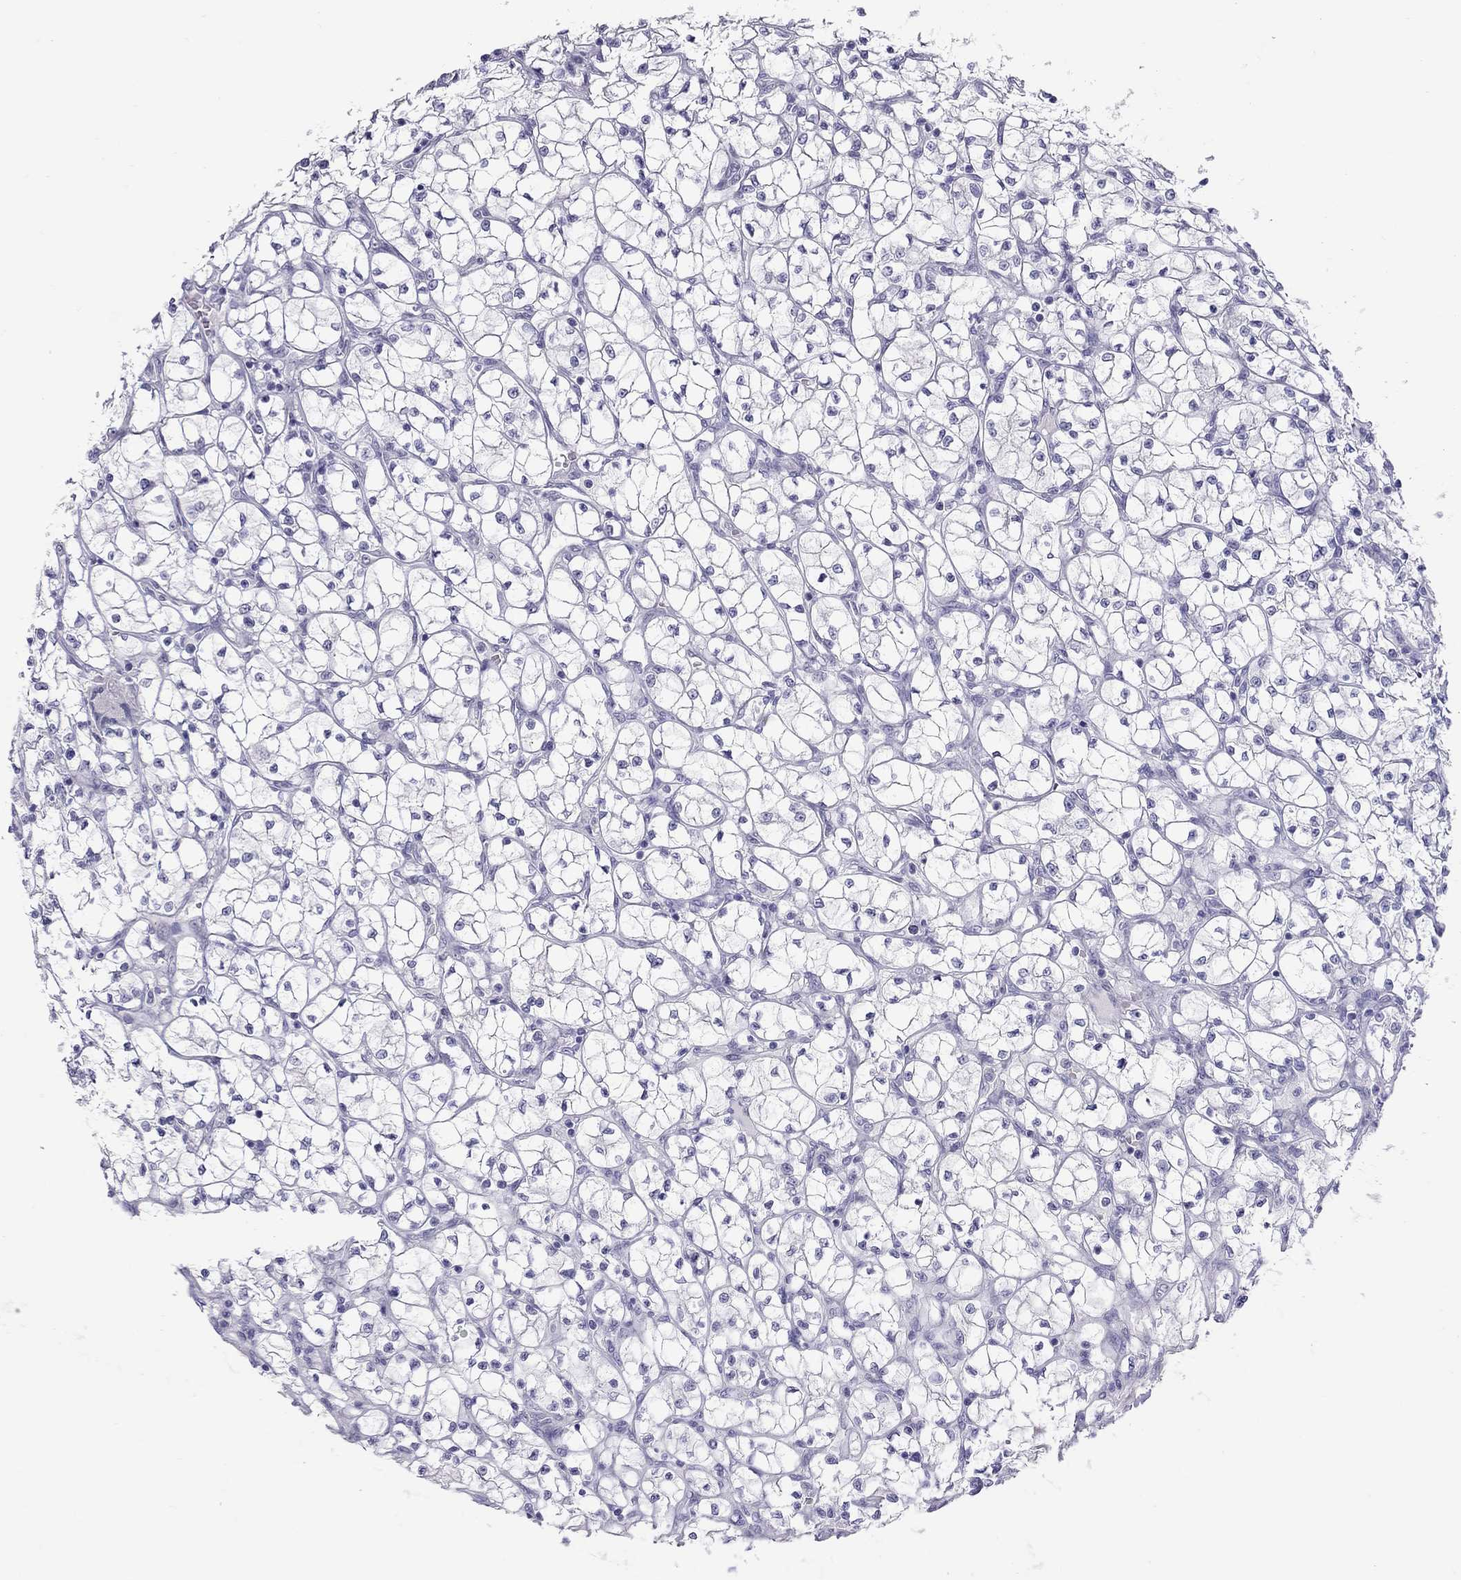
{"staining": {"intensity": "negative", "quantity": "none", "location": "none"}, "tissue": "renal cancer", "cell_type": "Tumor cells", "image_type": "cancer", "snomed": [{"axis": "morphology", "description": "Adenocarcinoma, NOS"}, {"axis": "topography", "description": "Kidney"}], "caption": "Protein analysis of renal cancer (adenocarcinoma) demonstrates no significant positivity in tumor cells.", "gene": "CHRNB3", "patient": {"sex": "female", "age": 64}}